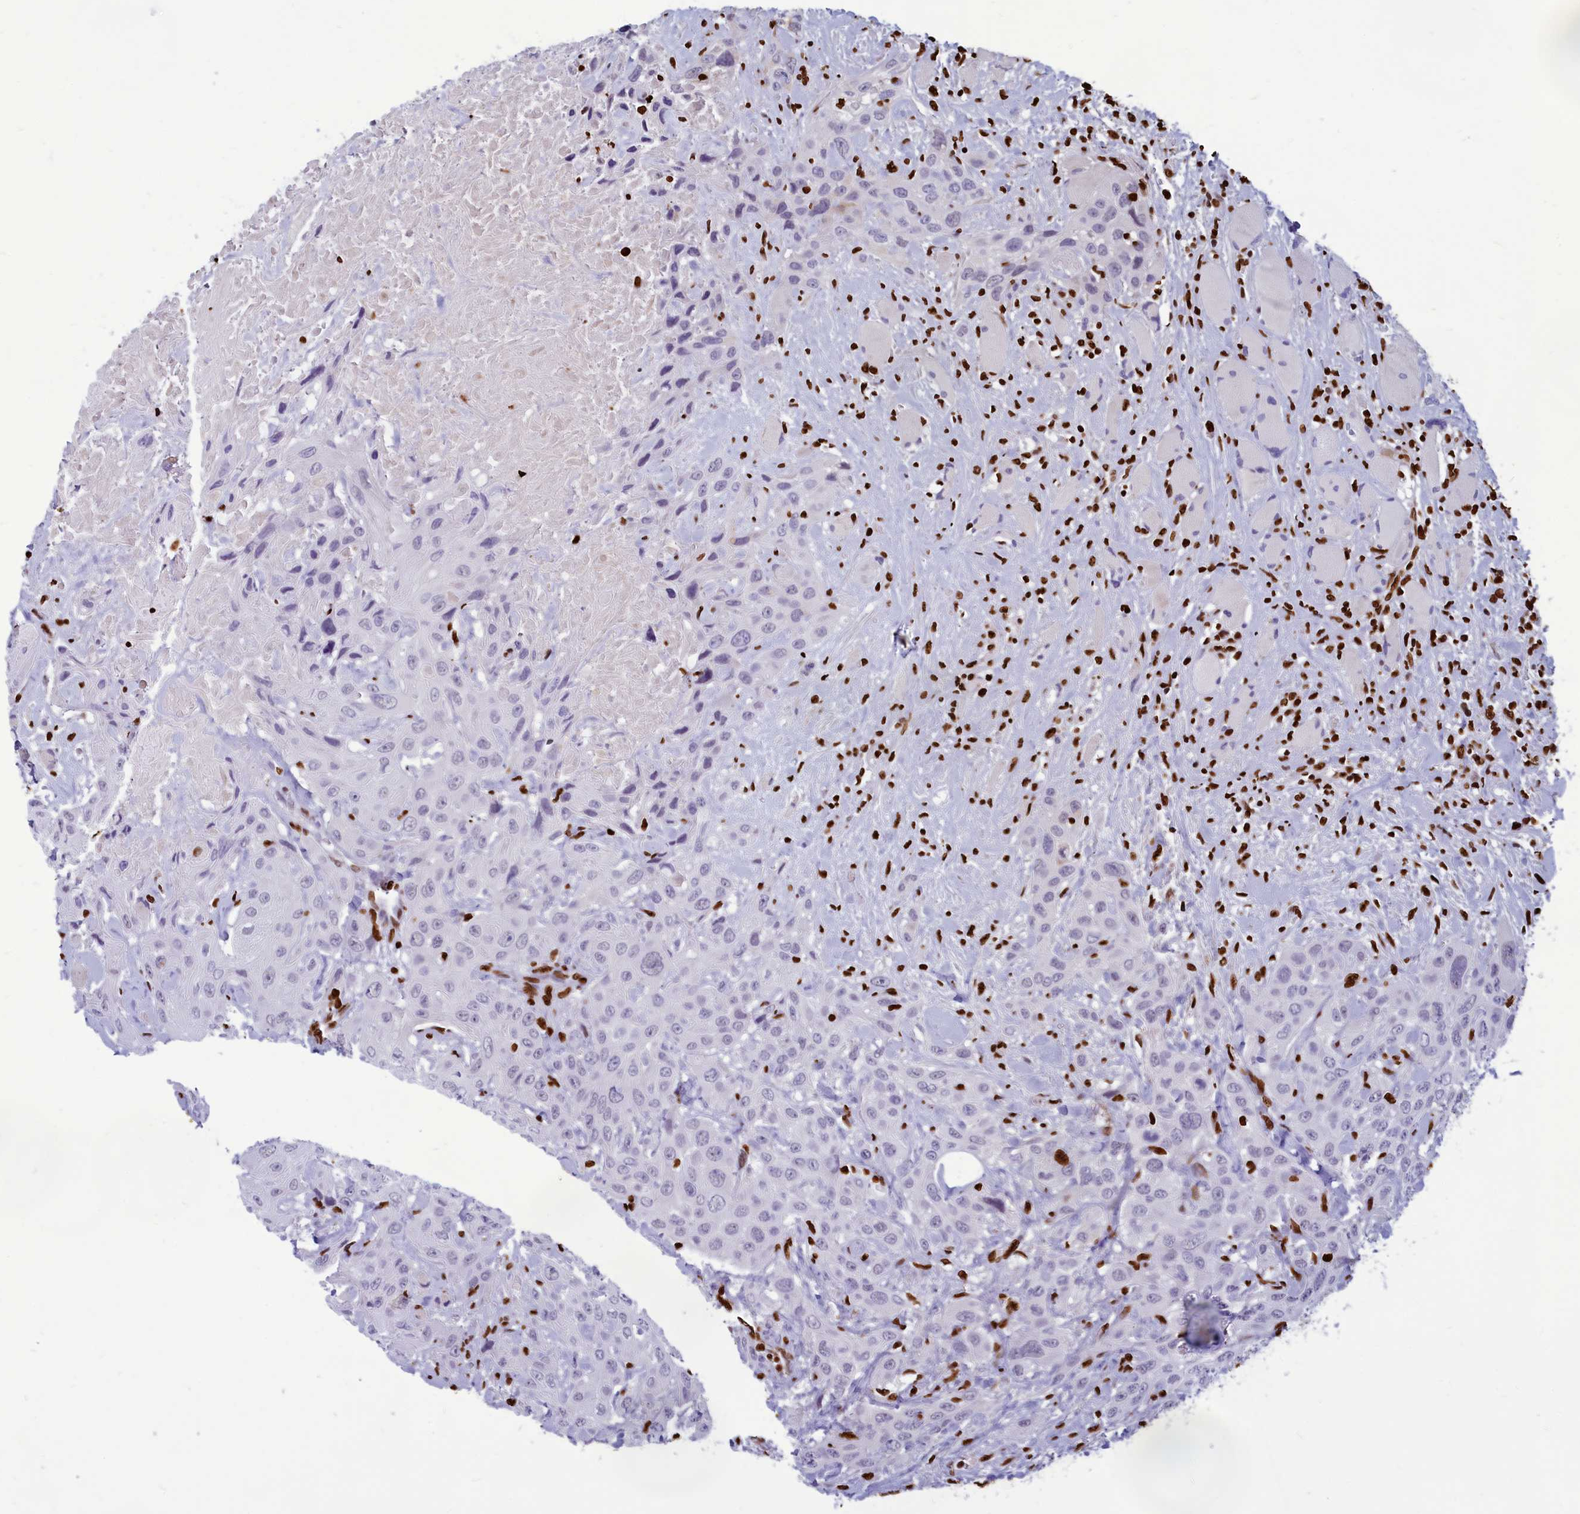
{"staining": {"intensity": "negative", "quantity": "none", "location": "none"}, "tissue": "head and neck cancer", "cell_type": "Tumor cells", "image_type": "cancer", "snomed": [{"axis": "morphology", "description": "Squamous cell carcinoma, NOS"}, {"axis": "topography", "description": "Head-Neck"}], "caption": "A high-resolution micrograph shows immunohistochemistry (IHC) staining of head and neck cancer (squamous cell carcinoma), which reveals no significant staining in tumor cells. (Stains: DAB immunohistochemistry (IHC) with hematoxylin counter stain, Microscopy: brightfield microscopy at high magnification).", "gene": "AKAP17A", "patient": {"sex": "male", "age": 81}}